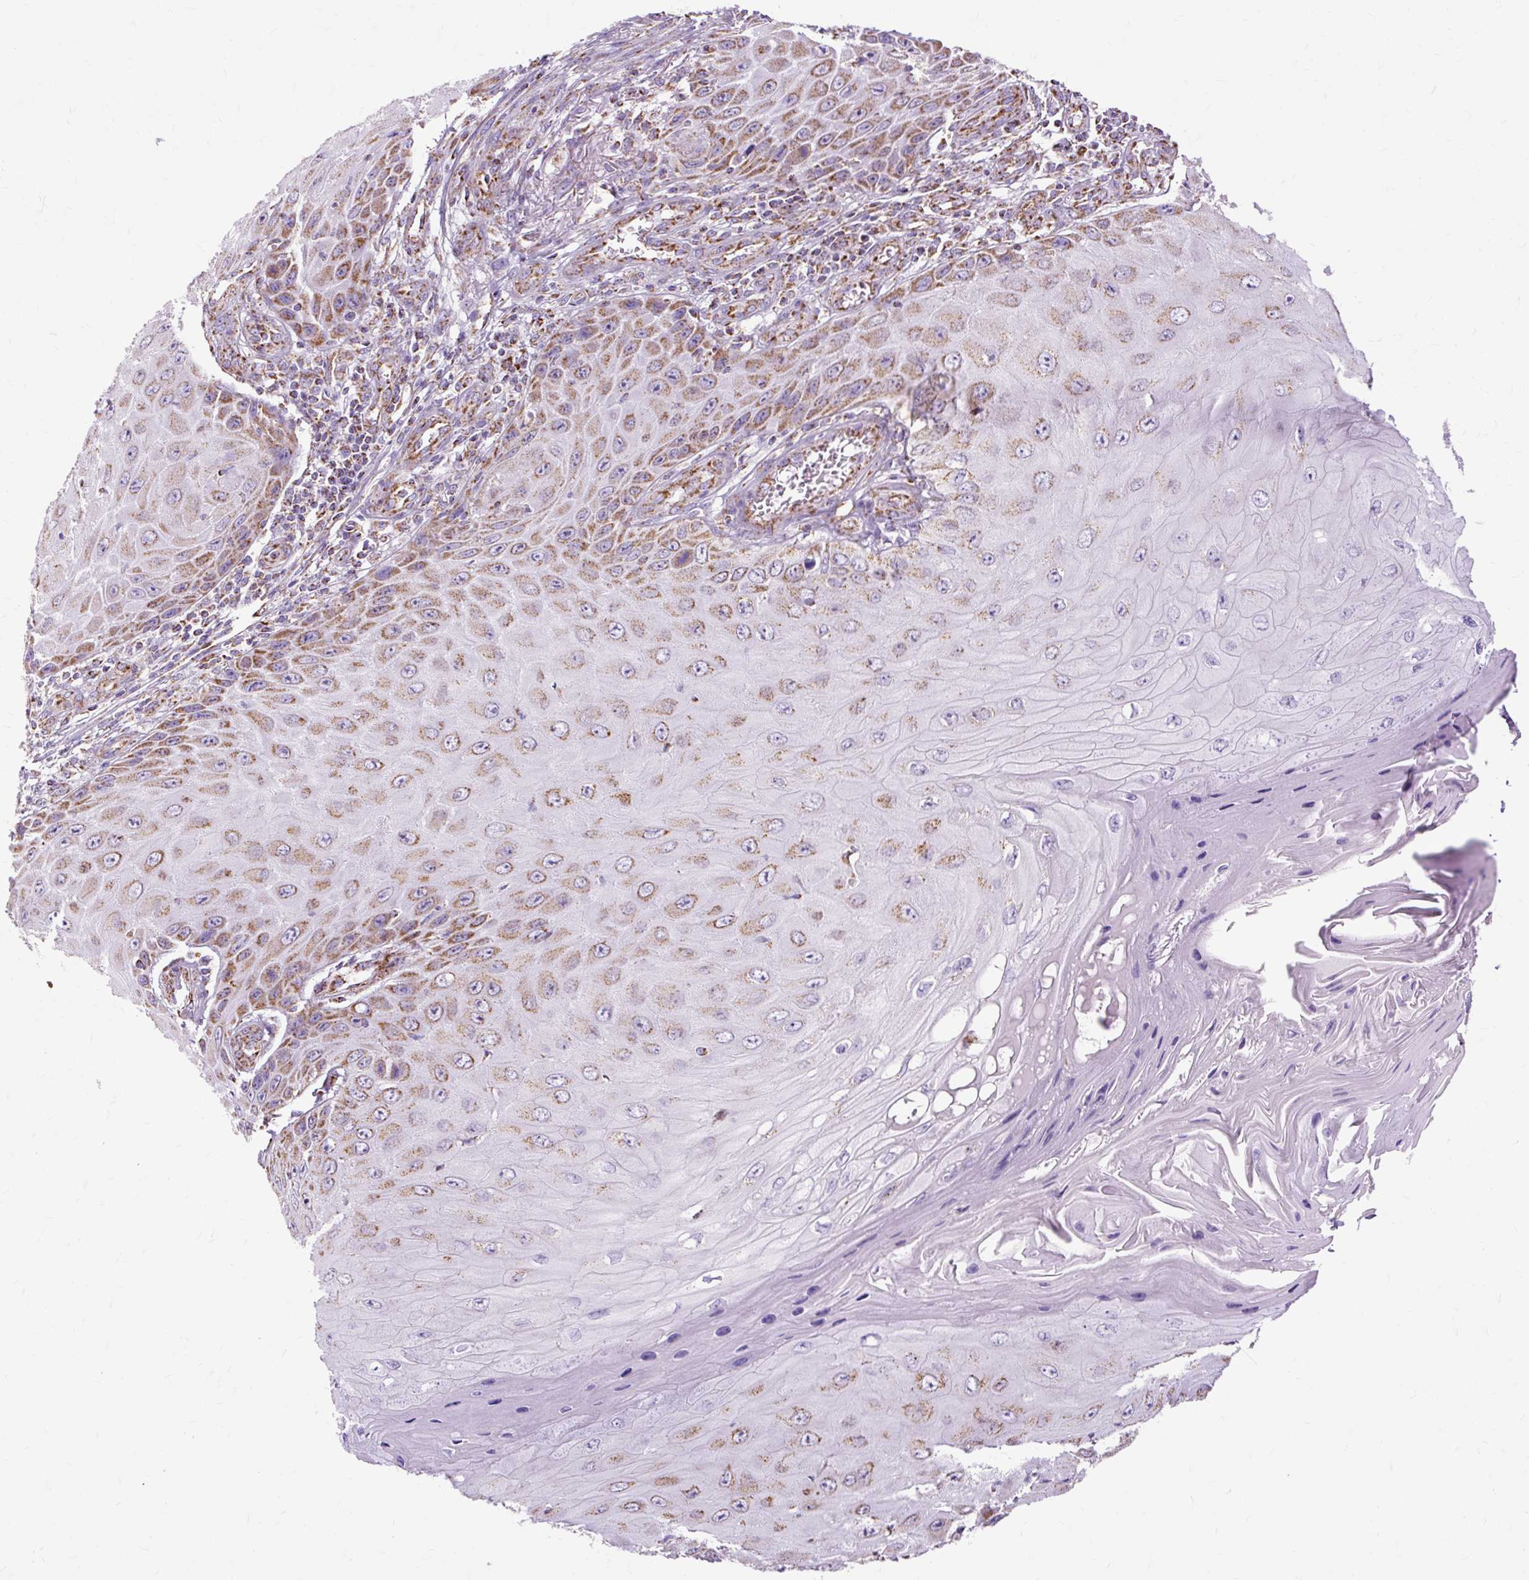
{"staining": {"intensity": "moderate", "quantity": ">75%", "location": "cytoplasmic/membranous"}, "tissue": "skin cancer", "cell_type": "Tumor cells", "image_type": "cancer", "snomed": [{"axis": "morphology", "description": "Squamous cell carcinoma, NOS"}, {"axis": "topography", "description": "Skin"}], "caption": "Brown immunohistochemical staining in skin cancer (squamous cell carcinoma) reveals moderate cytoplasmic/membranous staining in about >75% of tumor cells.", "gene": "DLAT", "patient": {"sex": "female", "age": 73}}